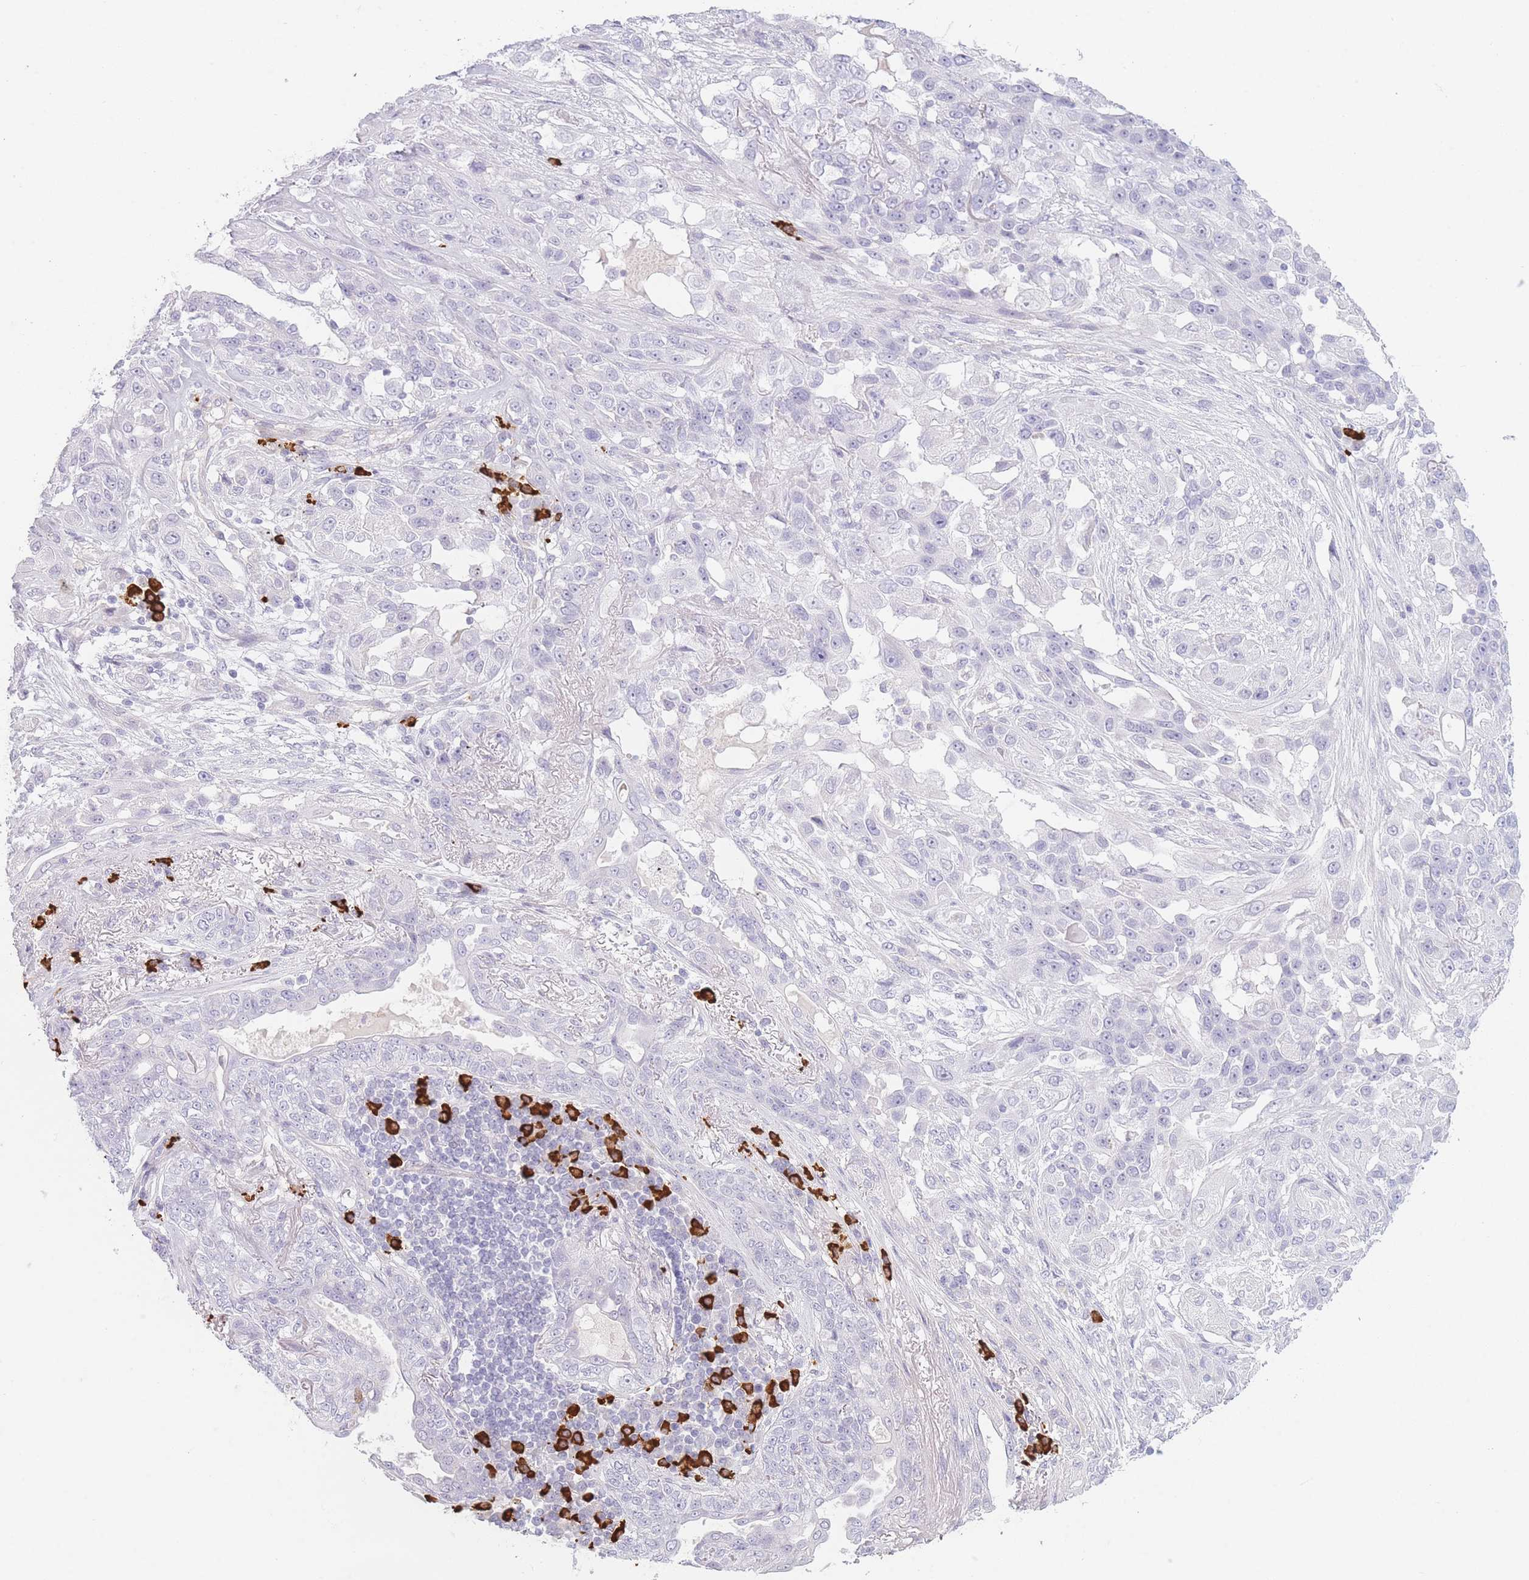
{"staining": {"intensity": "negative", "quantity": "none", "location": "none"}, "tissue": "lung cancer", "cell_type": "Tumor cells", "image_type": "cancer", "snomed": [{"axis": "morphology", "description": "Squamous cell carcinoma, NOS"}, {"axis": "topography", "description": "Lung"}], "caption": "There is no significant staining in tumor cells of lung cancer (squamous cell carcinoma).", "gene": "PLEKHG2", "patient": {"sex": "female", "age": 70}}